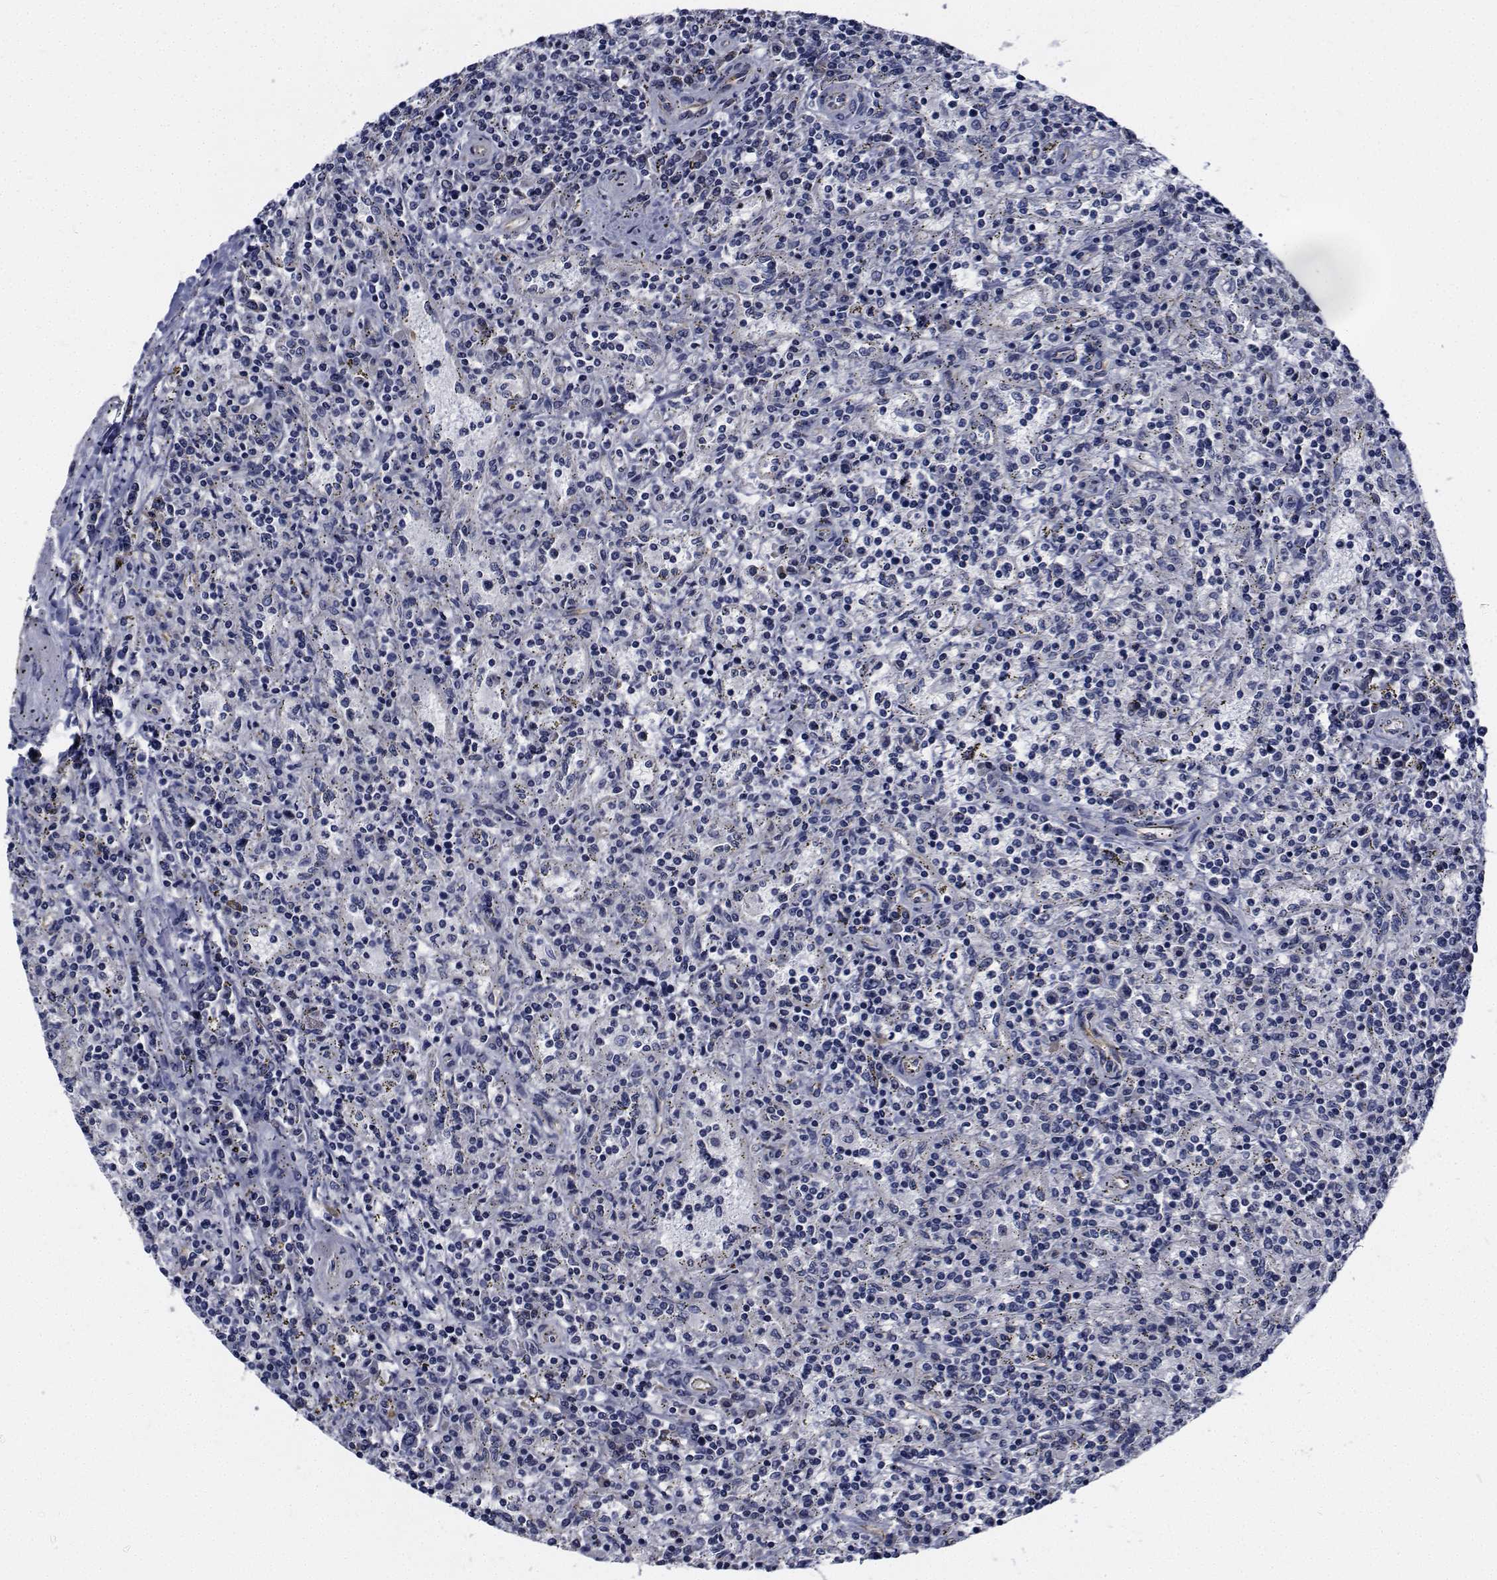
{"staining": {"intensity": "negative", "quantity": "none", "location": "none"}, "tissue": "lymphoma", "cell_type": "Tumor cells", "image_type": "cancer", "snomed": [{"axis": "morphology", "description": "Malignant lymphoma, non-Hodgkin's type, Low grade"}, {"axis": "topography", "description": "Spleen"}], "caption": "A micrograph of low-grade malignant lymphoma, non-Hodgkin's type stained for a protein exhibits no brown staining in tumor cells.", "gene": "TTBK1", "patient": {"sex": "male", "age": 62}}